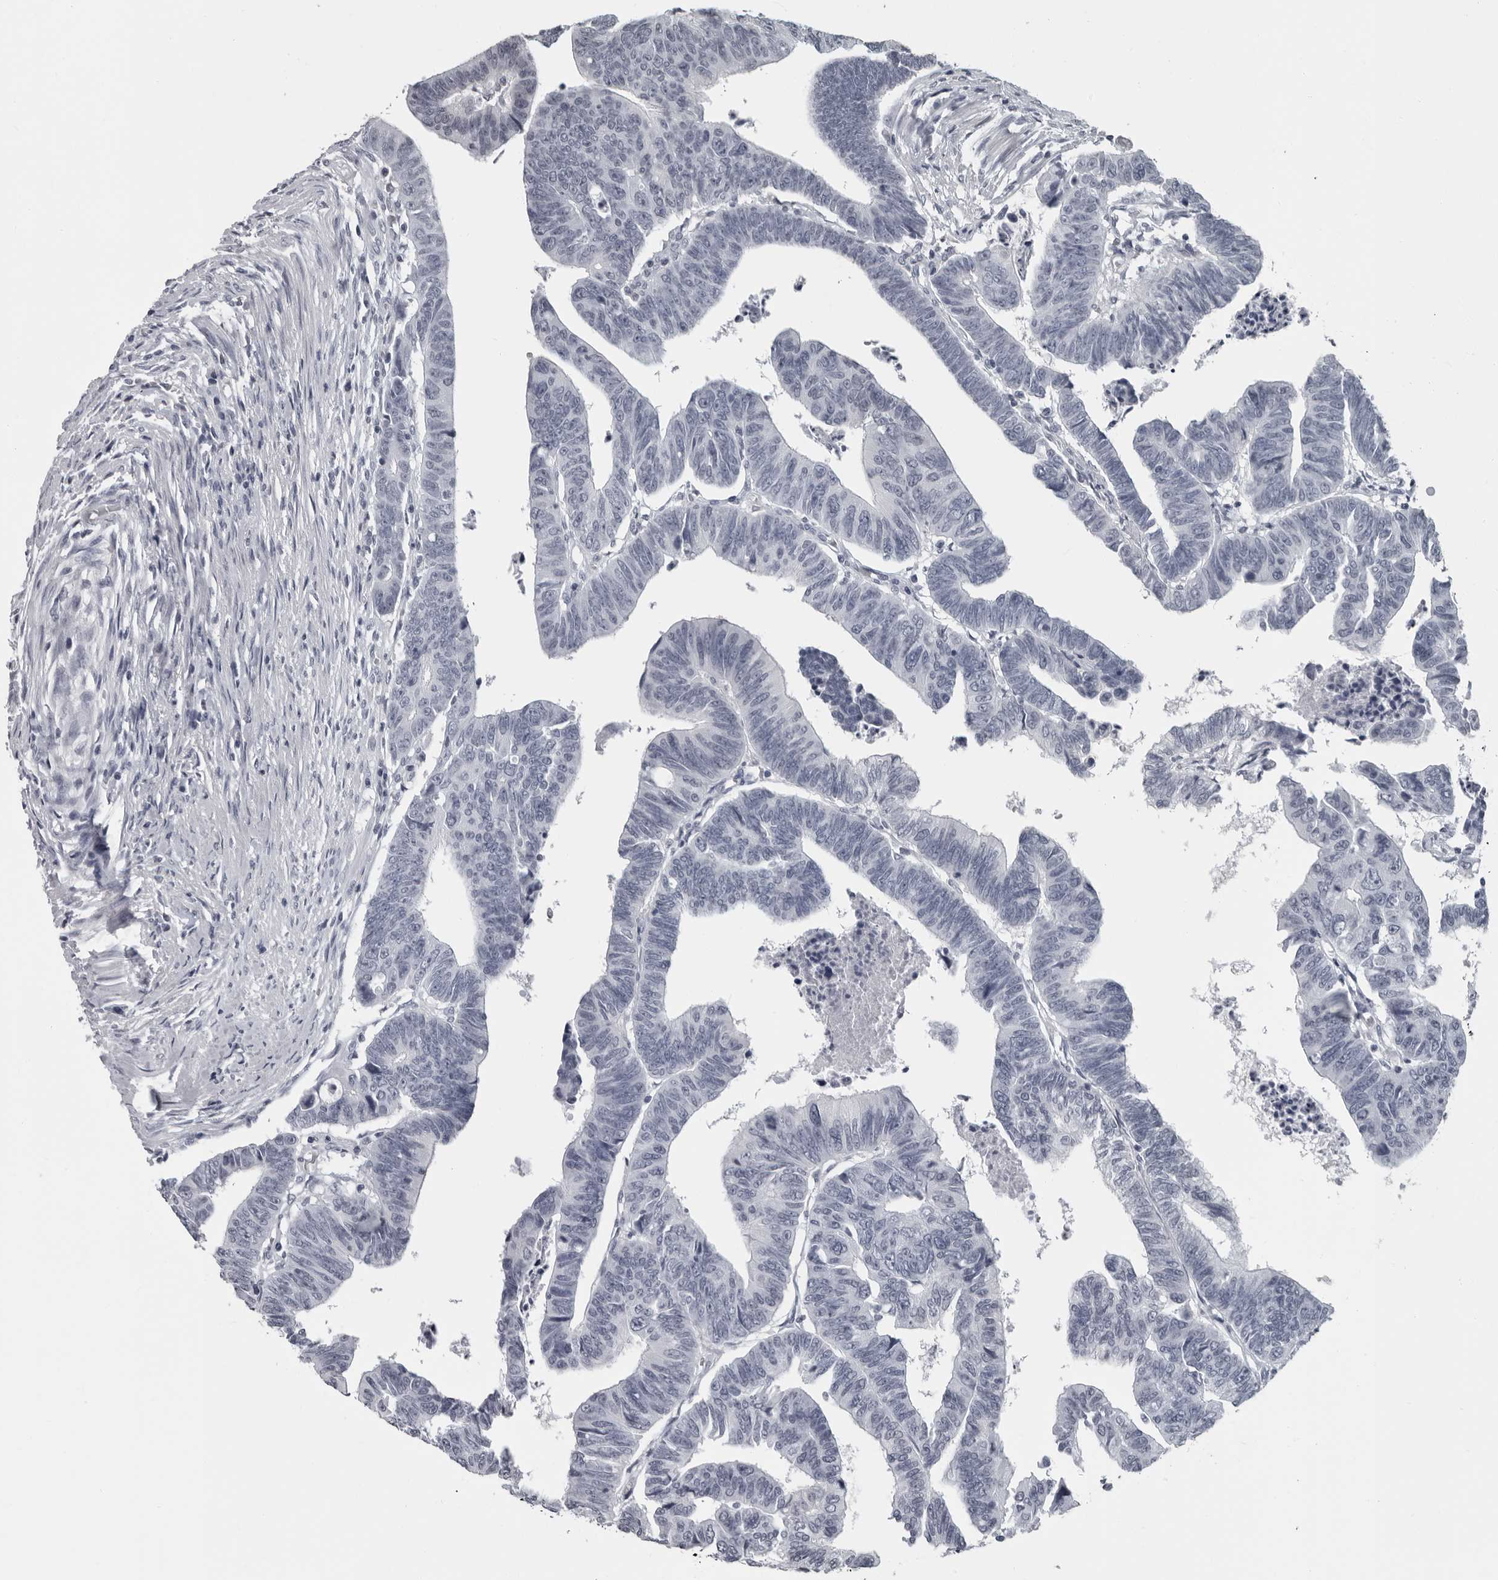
{"staining": {"intensity": "negative", "quantity": "none", "location": "none"}, "tissue": "colorectal cancer", "cell_type": "Tumor cells", "image_type": "cancer", "snomed": [{"axis": "morphology", "description": "Adenocarcinoma, NOS"}, {"axis": "topography", "description": "Rectum"}], "caption": "A micrograph of human colorectal cancer is negative for staining in tumor cells.", "gene": "LZIC", "patient": {"sex": "female", "age": 65}}